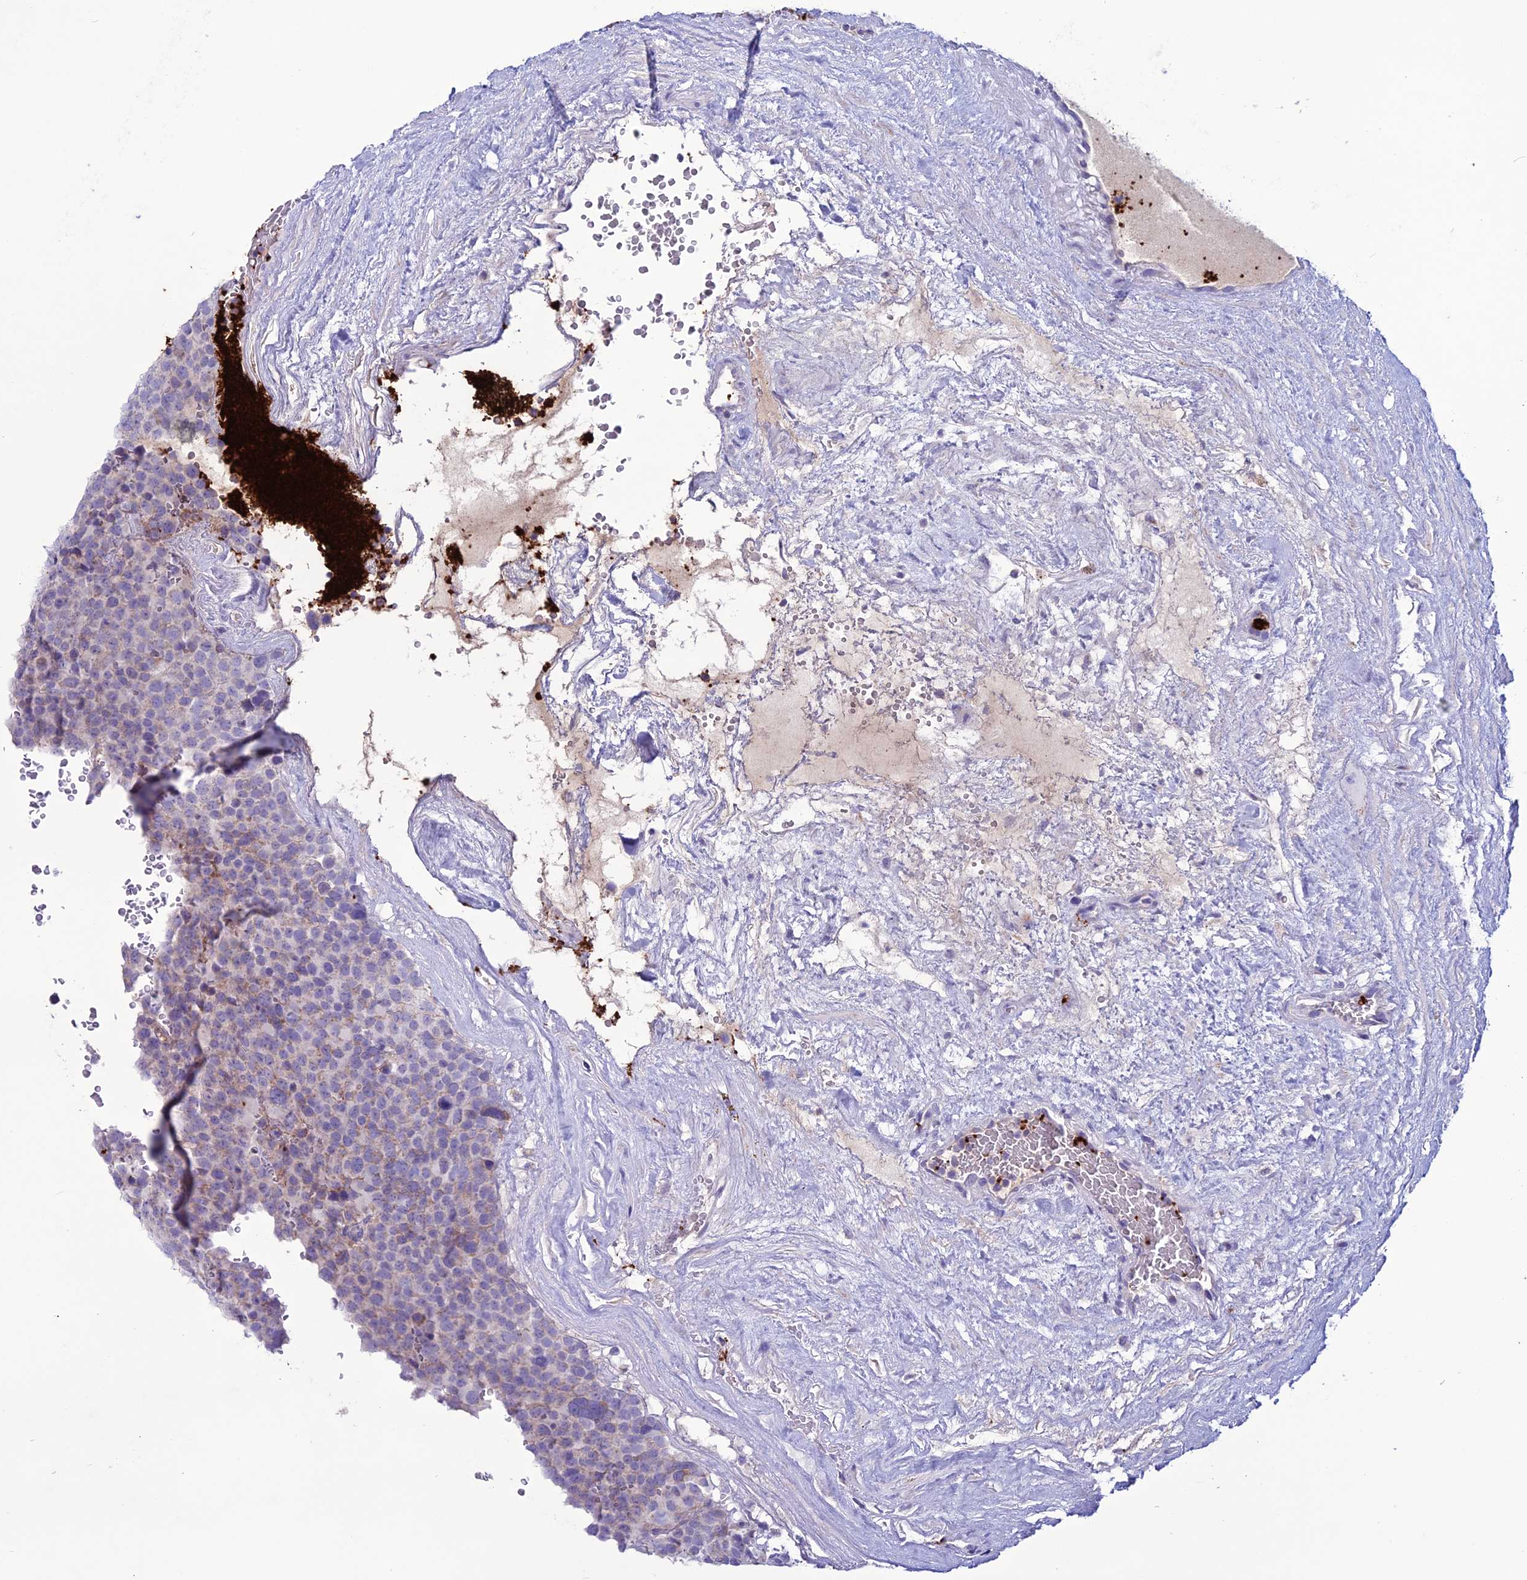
{"staining": {"intensity": "weak", "quantity": "<25%", "location": "cytoplasmic/membranous"}, "tissue": "testis cancer", "cell_type": "Tumor cells", "image_type": "cancer", "snomed": [{"axis": "morphology", "description": "Seminoma, NOS"}, {"axis": "topography", "description": "Testis"}], "caption": "Tumor cells show no significant protein positivity in testis cancer (seminoma).", "gene": "C21orf140", "patient": {"sex": "male", "age": 71}}